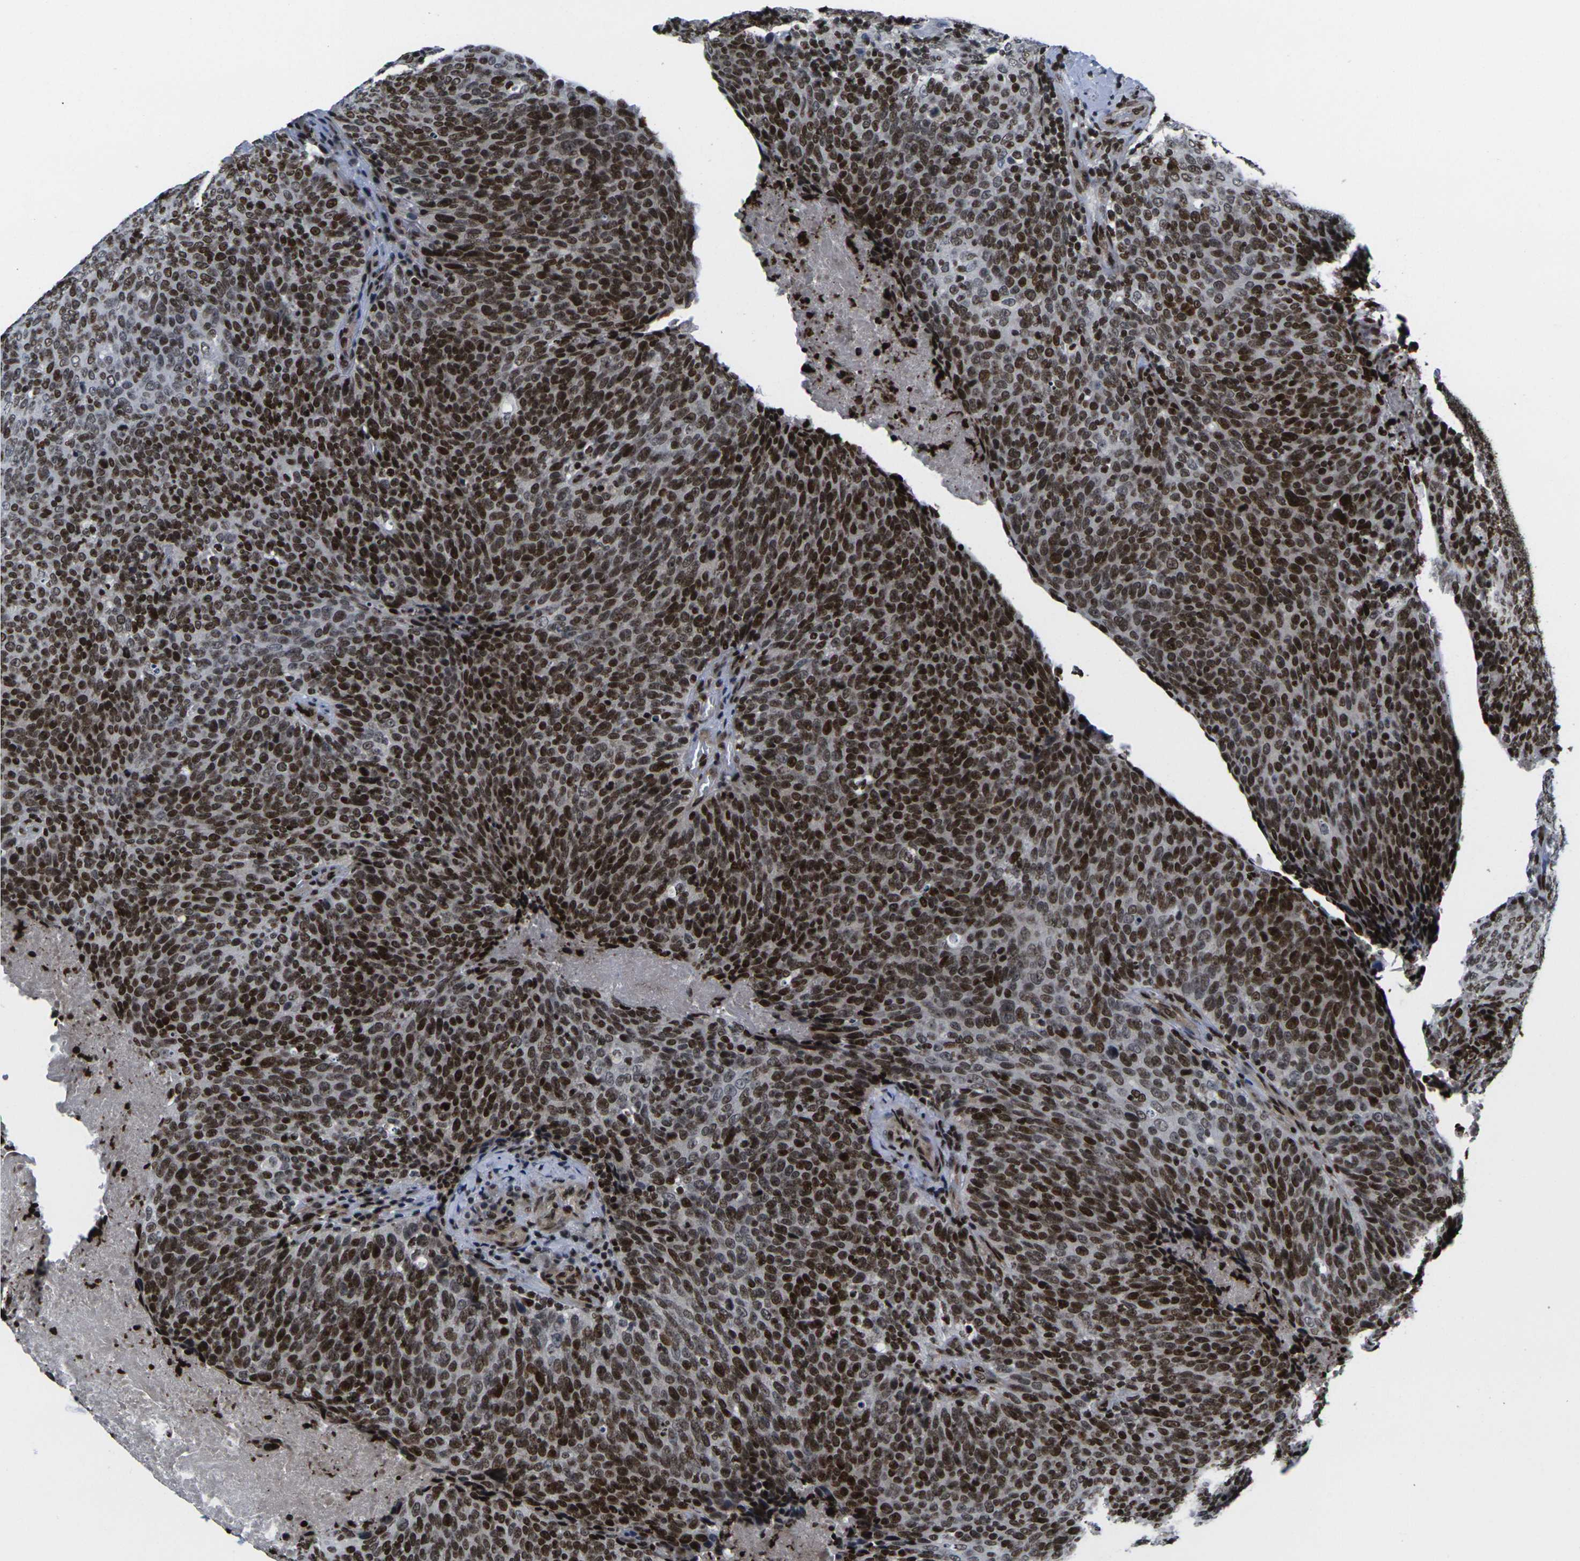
{"staining": {"intensity": "strong", "quantity": ">75%", "location": "nuclear"}, "tissue": "head and neck cancer", "cell_type": "Tumor cells", "image_type": "cancer", "snomed": [{"axis": "morphology", "description": "Squamous cell carcinoma, NOS"}, {"axis": "morphology", "description": "Squamous cell carcinoma, metastatic, NOS"}, {"axis": "topography", "description": "Lymph node"}, {"axis": "topography", "description": "Head-Neck"}], "caption": "Head and neck cancer (metastatic squamous cell carcinoma) stained with immunohistochemistry demonstrates strong nuclear expression in approximately >75% of tumor cells.", "gene": "H1-10", "patient": {"sex": "male", "age": 62}}